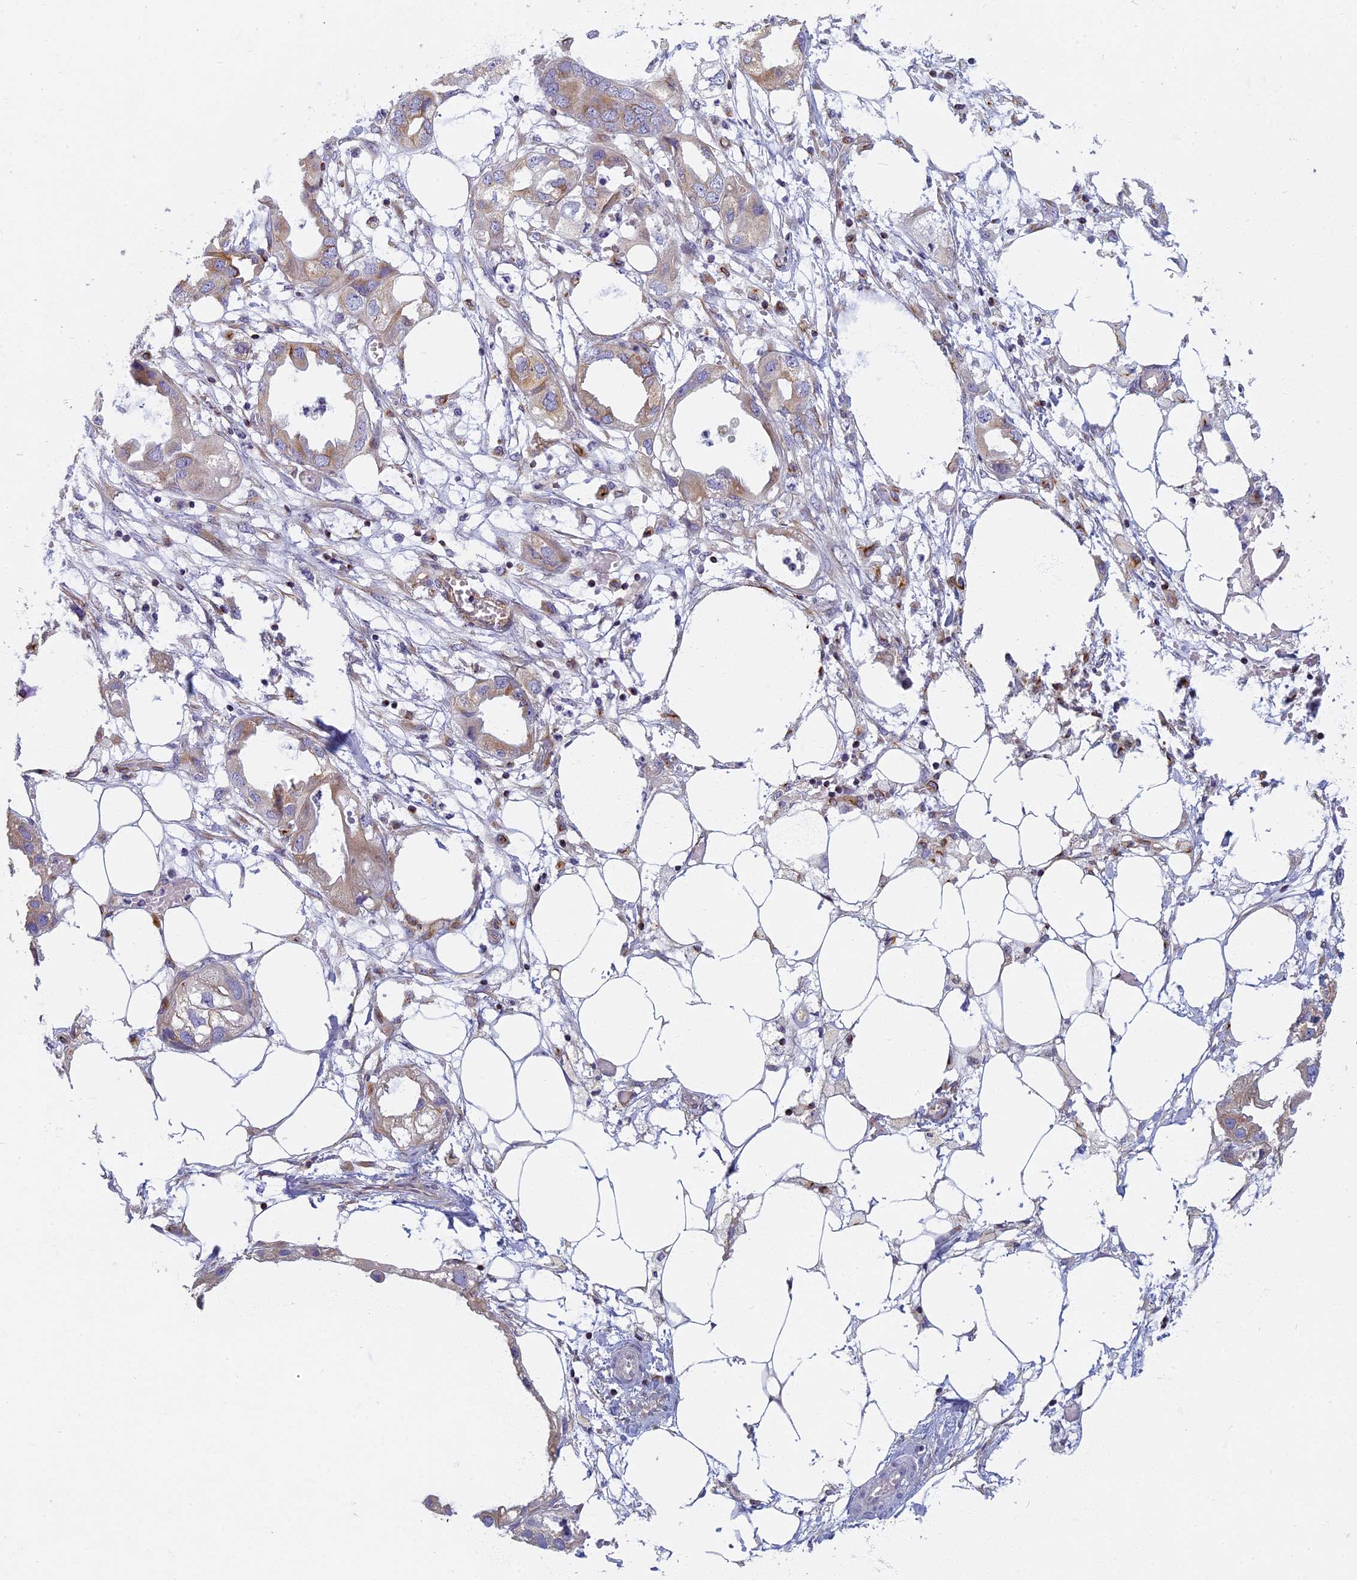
{"staining": {"intensity": "weak", "quantity": "<25%", "location": "cytoplasmic/membranous"}, "tissue": "endometrial cancer", "cell_type": "Tumor cells", "image_type": "cancer", "snomed": [{"axis": "morphology", "description": "Adenocarcinoma, NOS"}, {"axis": "morphology", "description": "Adenocarcinoma, metastatic, NOS"}, {"axis": "topography", "description": "Adipose tissue"}, {"axis": "topography", "description": "Endometrium"}], "caption": "The image demonstrates no significant positivity in tumor cells of metastatic adenocarcinoma (endometrial).", "gene": "NOL10", "patient": {"sex": "female", "age": 67}}